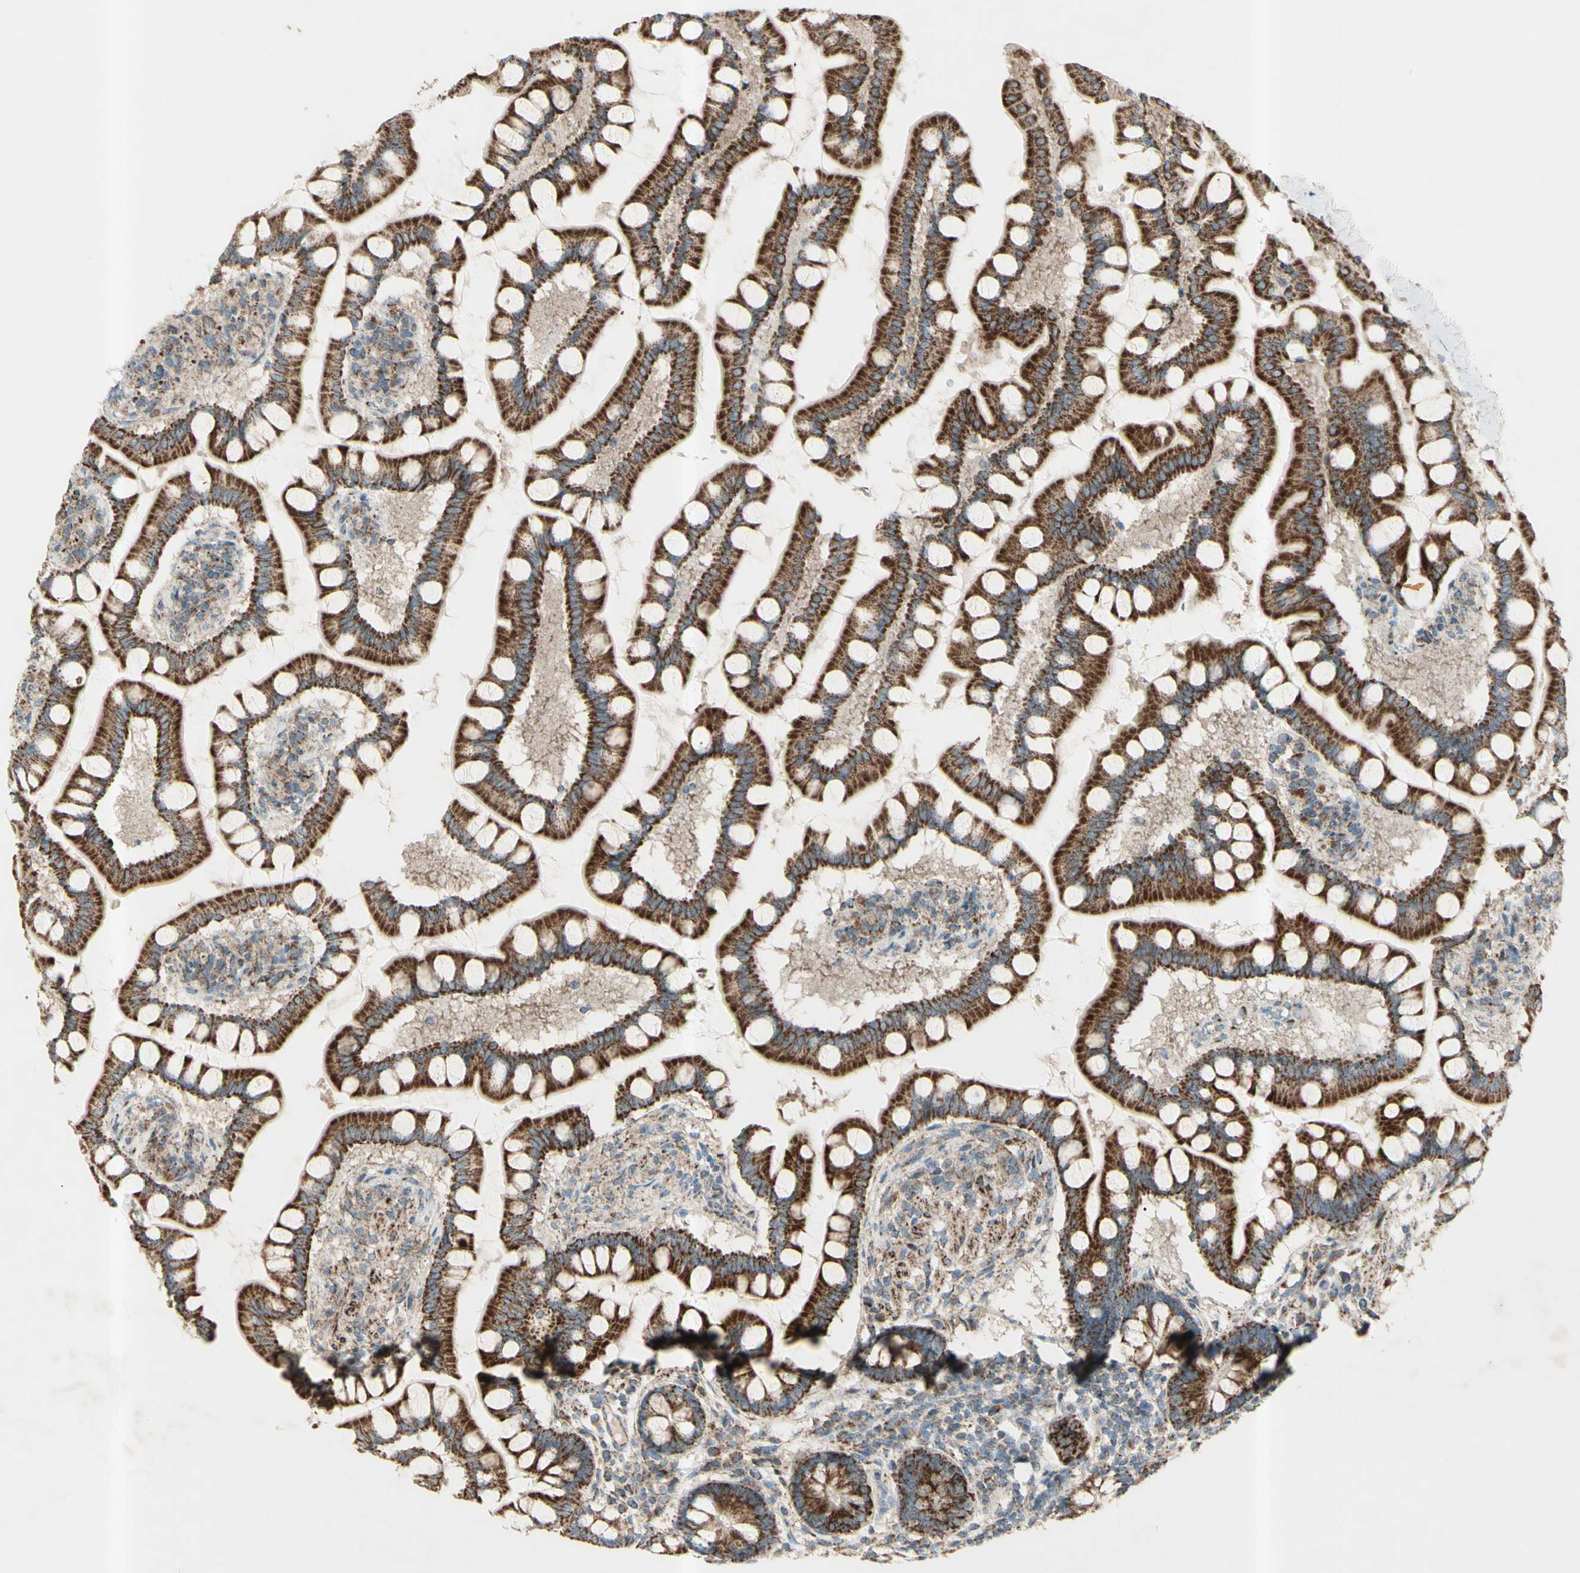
{"staining": {"intensity": "strong", "quantity": ">75%", "location": "cytoplasmic/membranous"}, "tissue": "small intestine", "cell_type": "Glandular cells", "image_type": "normal", "snomed": [{"axis": "morphology", "description": "Normal tissue, NOS"}, {"axis": "topography", "description": "Small intestine"}], "caption": "Glandular cells demonstrate strong cytoplasmic/membranous expression in approximately >75% of cells in unremarkable small intestine.", "gene": "RHOT1", "patient": {"sex": "male", "age": 41}}